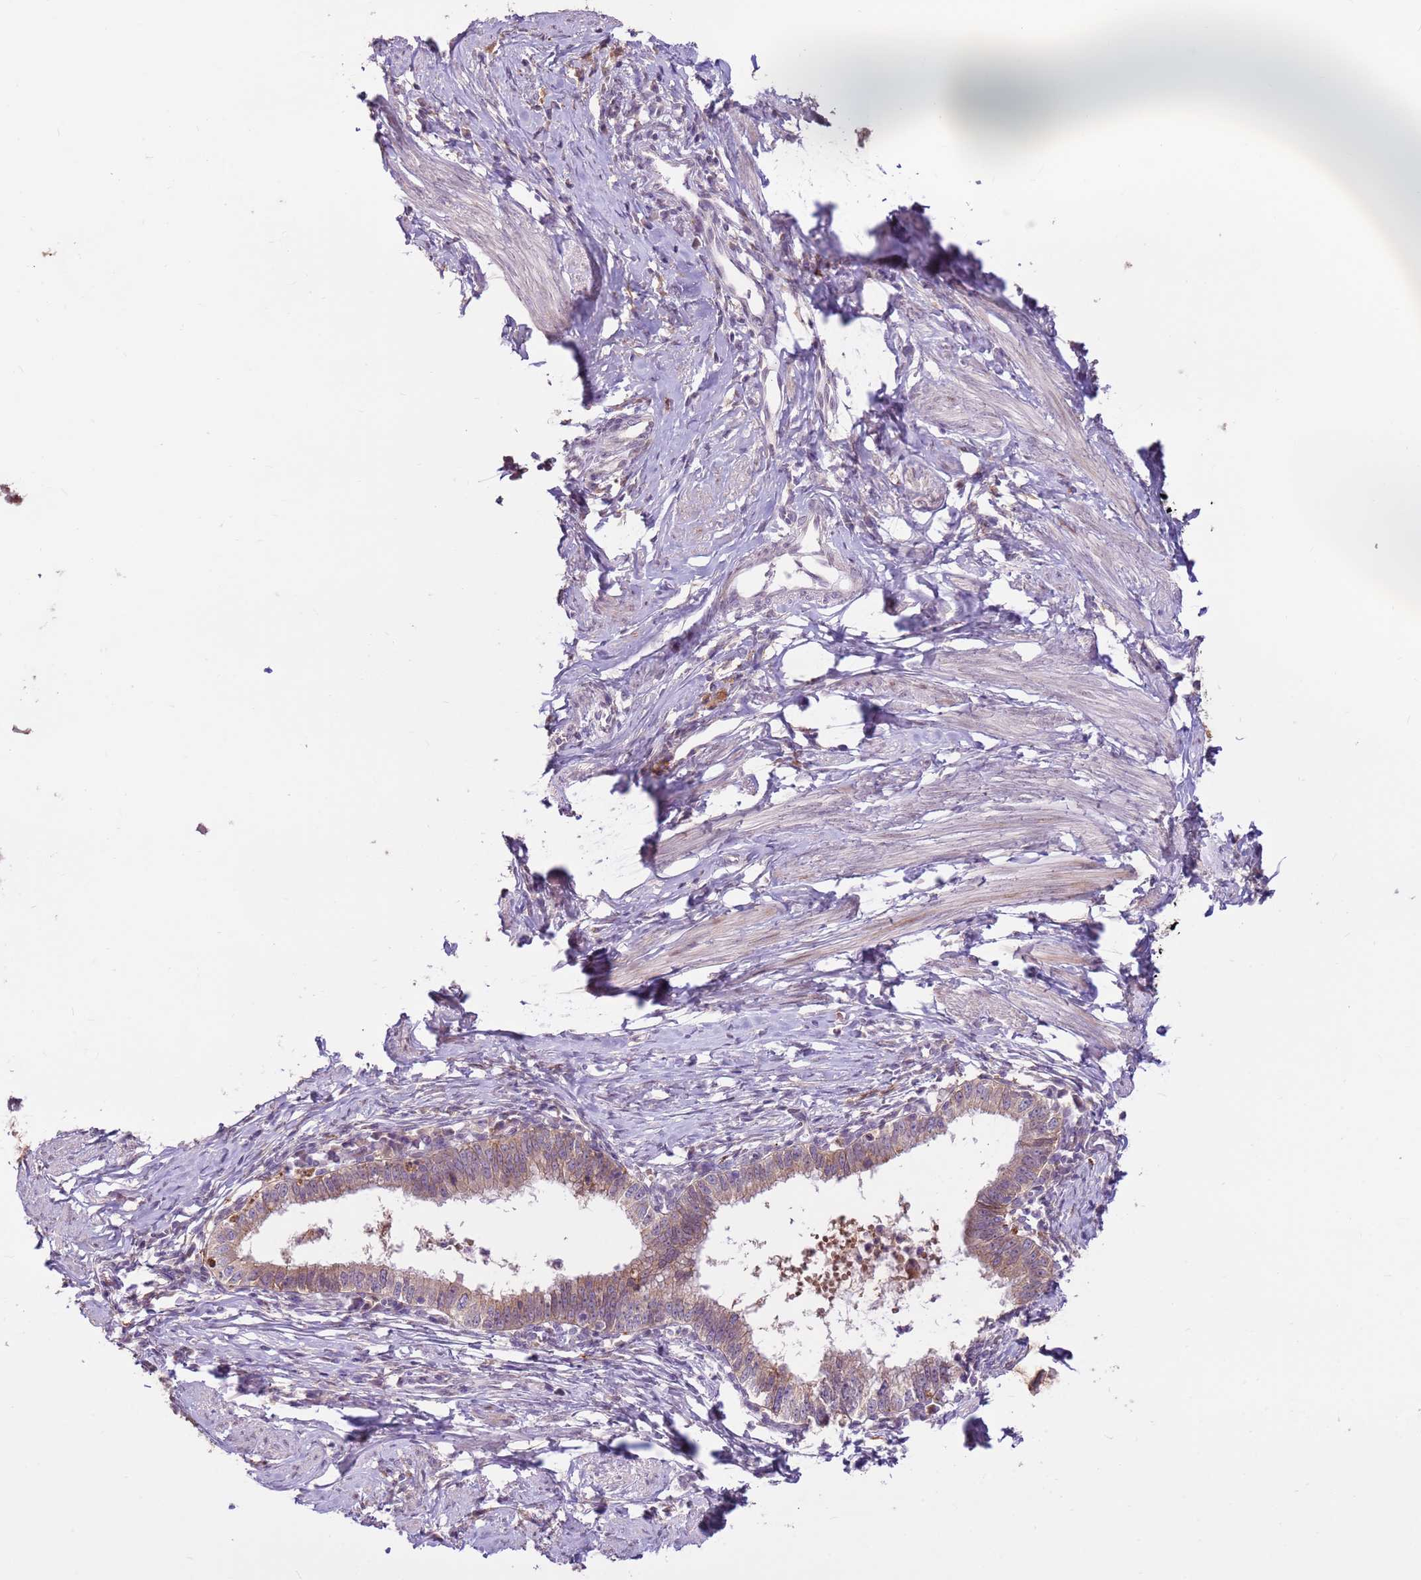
{"staining": {"intensity": "moderate", "quantity": ">75%", "location": "cytoplasmic/membranous"}, "tissue": "cervical cancer", "cell_type": "Tumor cells", "image_type": "cancer", "snomed": [{"axis": "morphology", "description": "Adenocarcinoma, NOS"}, {"axis": "topography", "description": "Cervix"}], "caption": "This is an image of immunohistochemistry staining of cervical cancer, which shows moderate expression in the cytoplasmic/membranous of tumor cells.", "gene": "LGI4", "patient": {"sex": "female", "age": 36}}